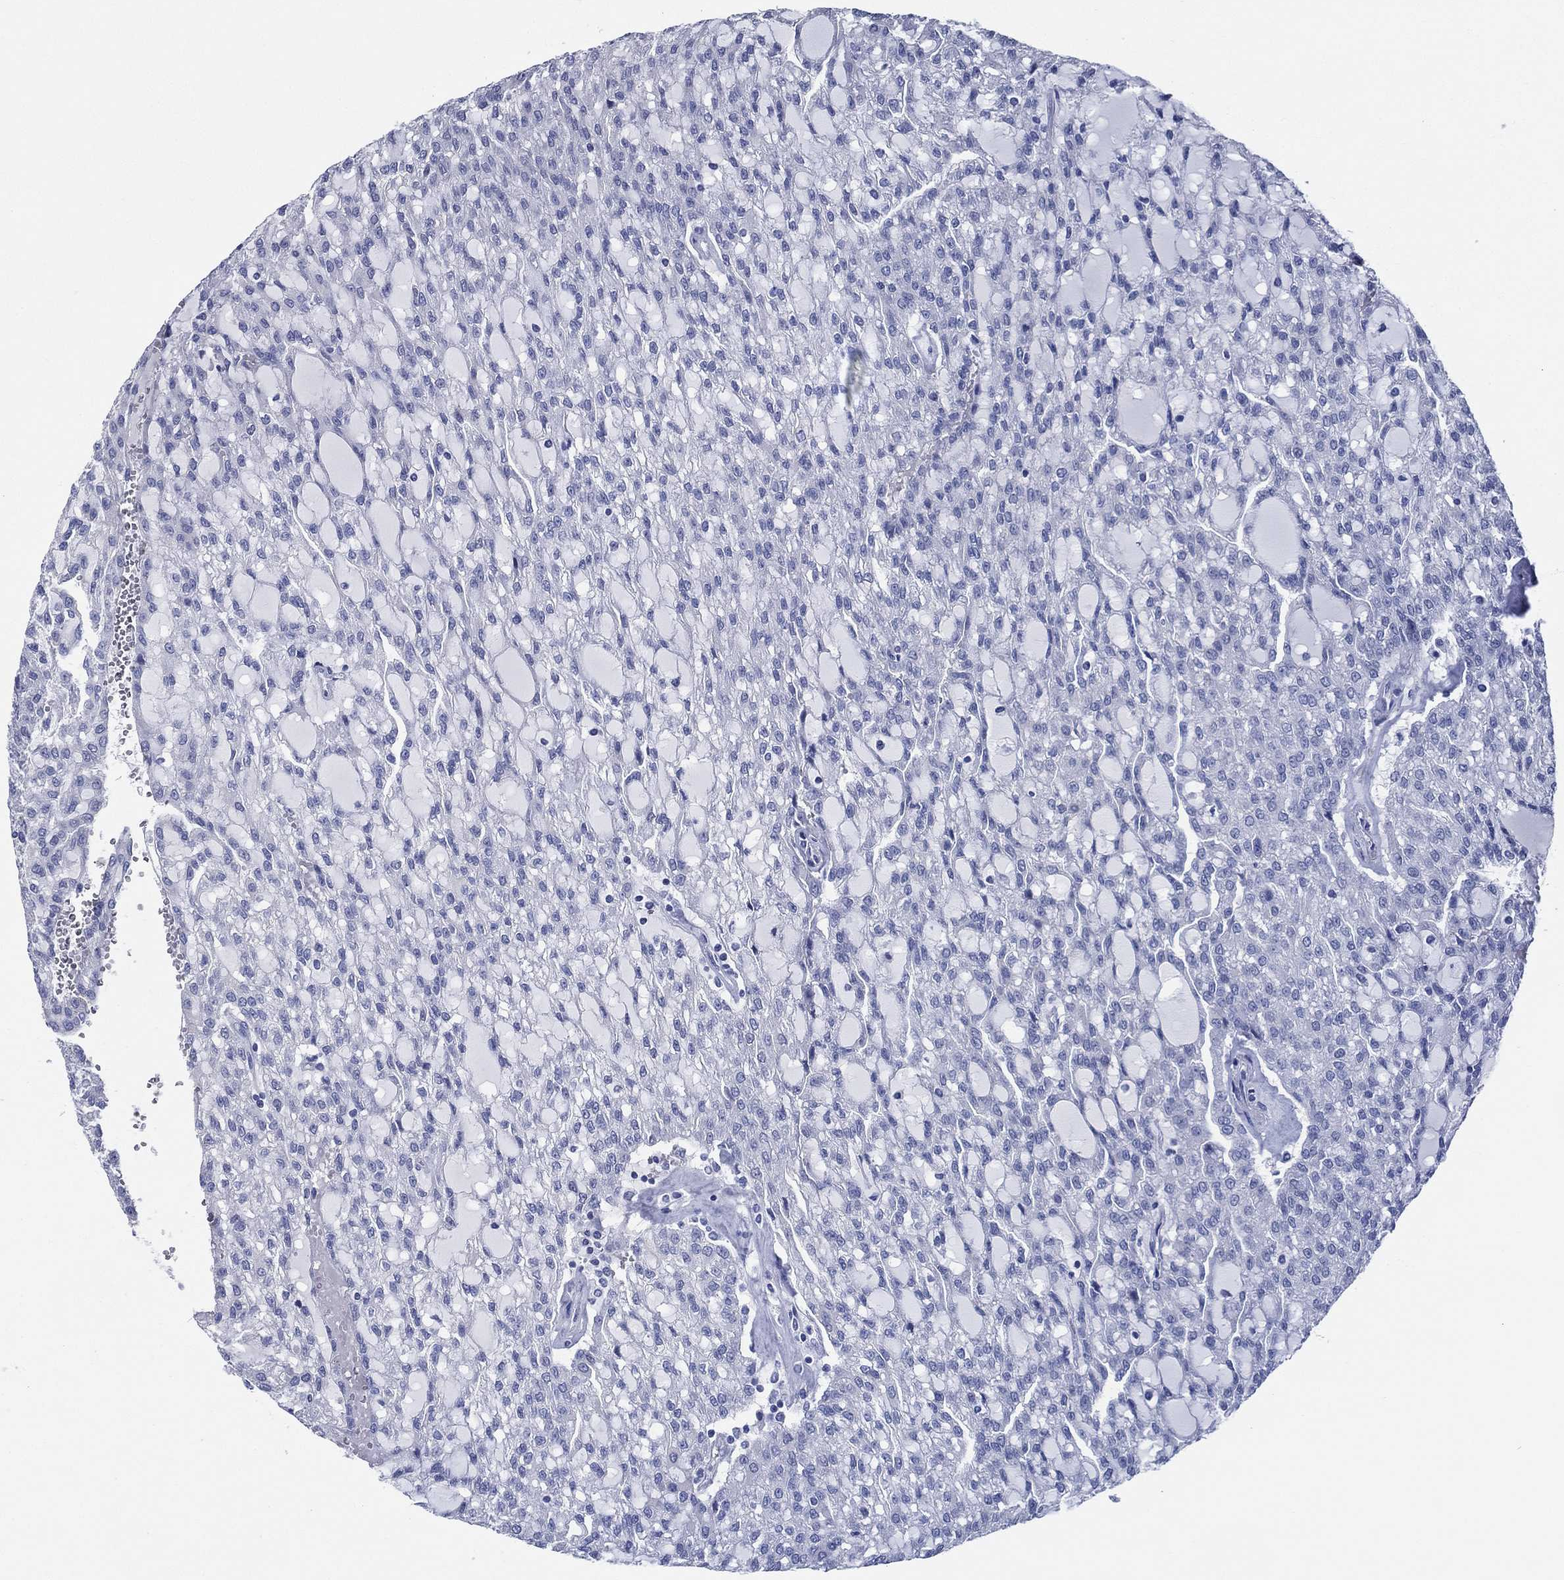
{"staining": {"intensity": "negative", "quantity": "none", "location": "none"}, "tissue": "renal cancer", "cell_type": "Tumor cells", "image_type": "cancer", "snomed": [{"axis": "morphology", "description": "Adenocarcinoma, NOS"}, {"axis": "topography", "description": "Kidney"}], "caption": "A histopathology image of renal cancer (adenocarcinoma) stained for a protein displays no brown staining in tumor cells.", "gene": "RSPH4A", "patient": {"sex": "male", "age": 63}}